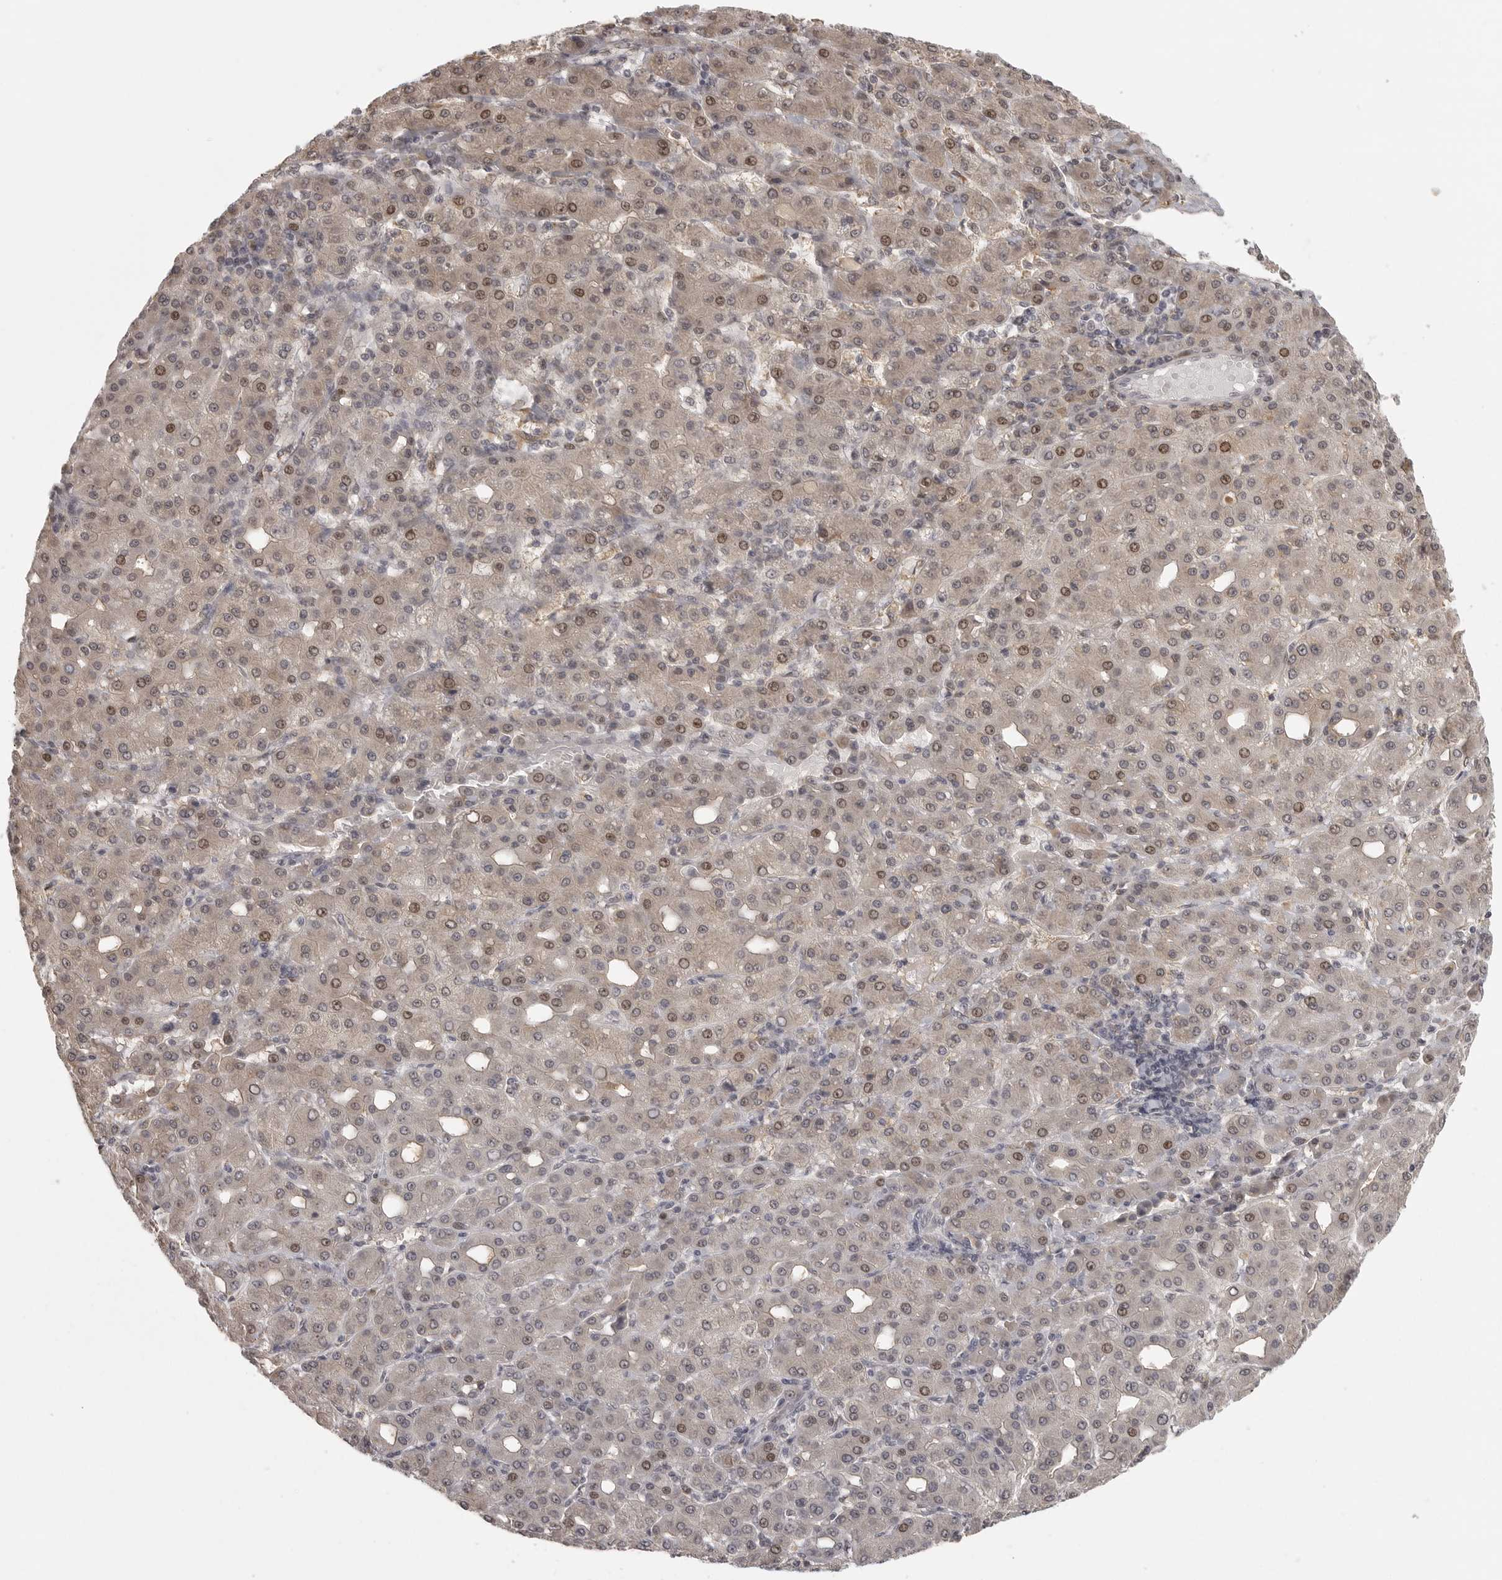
{"staining": {"intensity": "weak", "quantity": ">75%", "location": "cytoplasmic/membranous,nuclear"}, "tissue": "liver cancer", "cell_type": "Tumor cells", "image_type": "cancer", "snomed": [{"axis": "morphology", "description": "Carcinoma, Hepatocellular, NOS"}, {"axis": "topography", "description": "Liver"}], "caption": "About >75% of tumor cells in liver cancer (hepatocellular carcinoma) show weak cytoplasmic/membranous and nuclear protein staining as visualized by brown immunohistochemical staining.", "gene": "ISG20L2", "patient": {"sex": "male", "age": 65}}